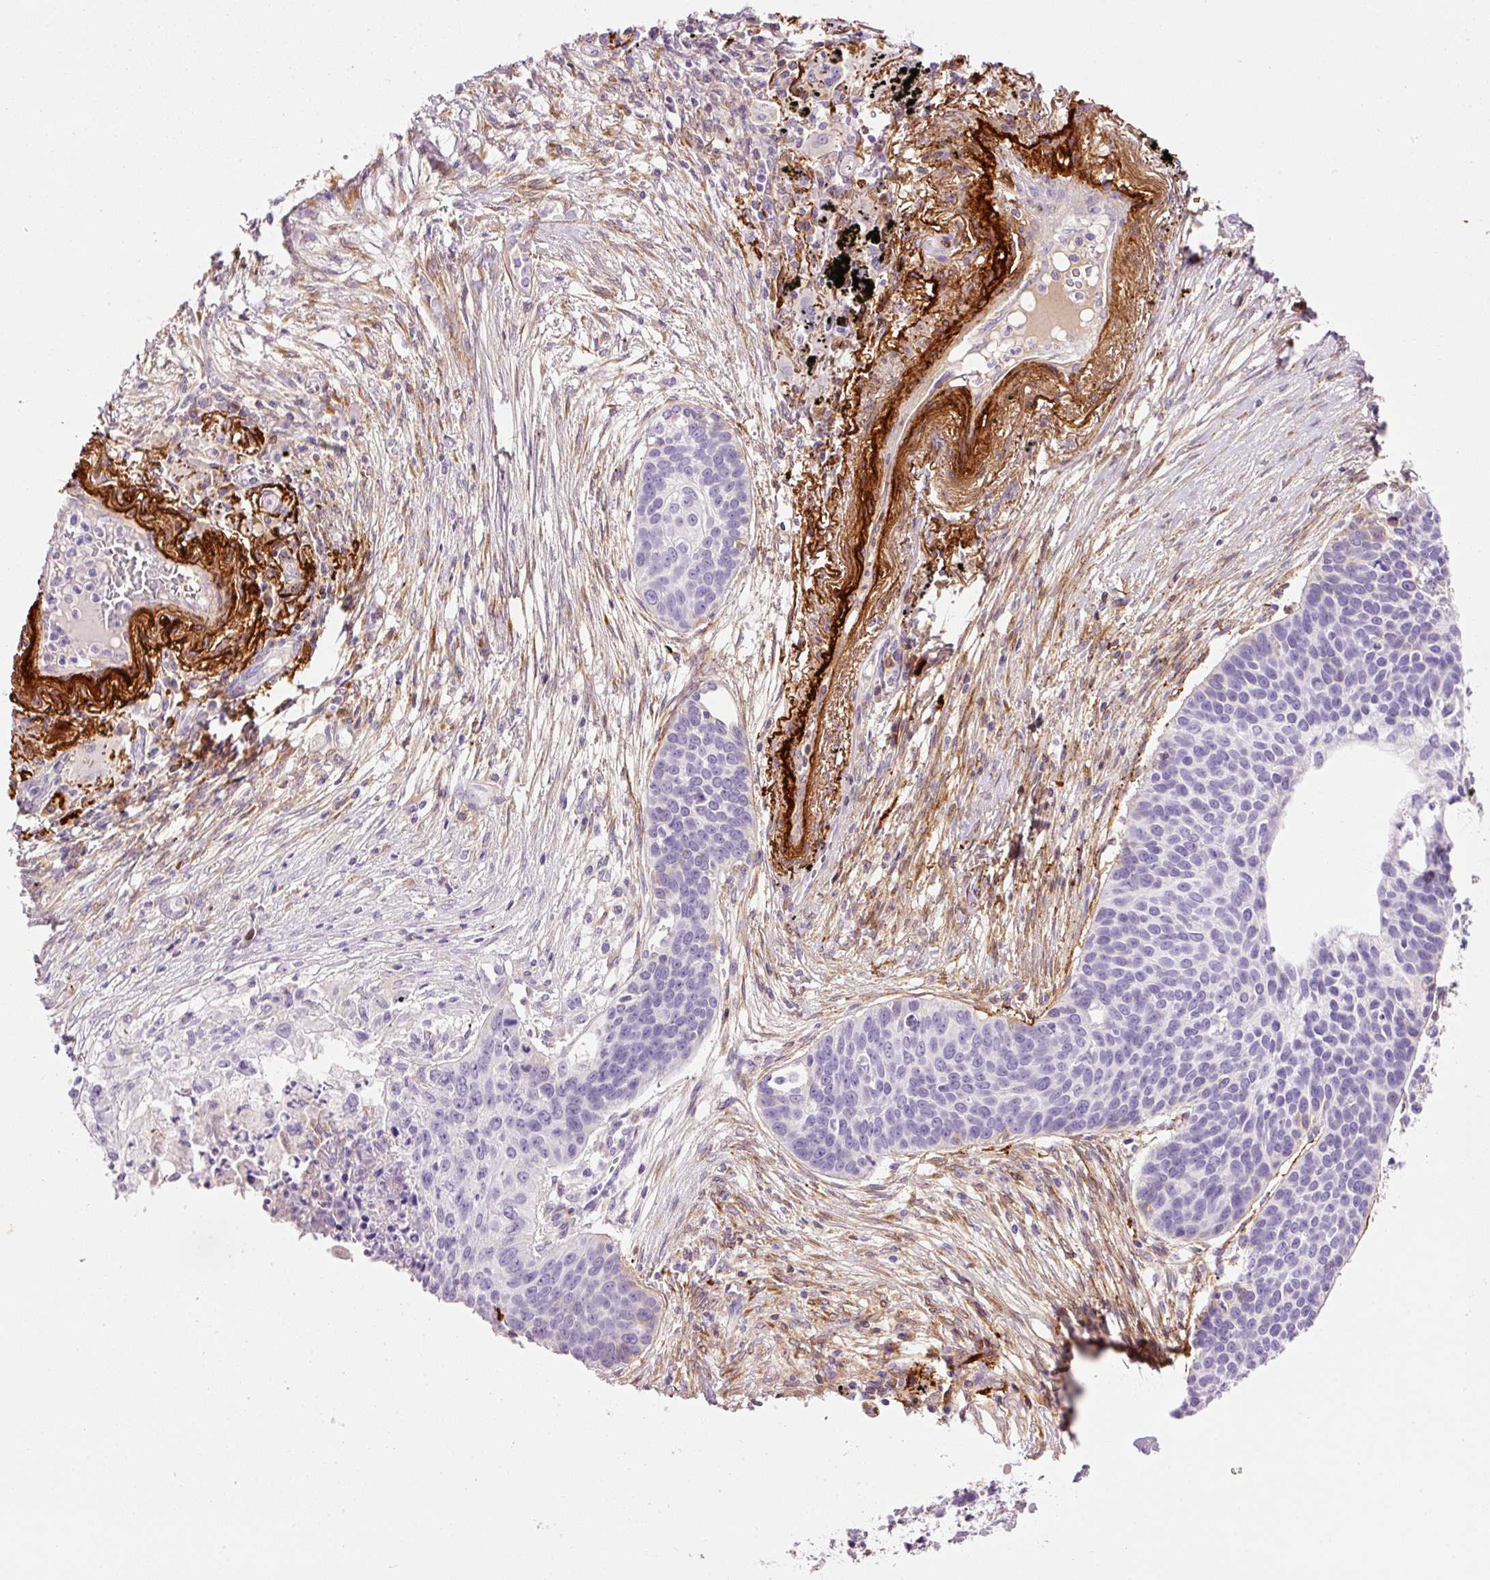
{"staining": {"intensity": "negative", "quantity": "none", "location": "none"}, "tissue": "lung cancer", "cell_type": "Tumor cells", "image_type": "cancer", "snomed": [{"axis": "morphology", "description": "Squamous cell carcinoma, NOS"}, {"axis": "topography", "description": "Lung"}], "caption": "Lung squamous cell carcinoma stained for a protein using immunohistochemistry (IHC) reveals no expression tumor cells.", "gene": "MFAP4", "patient": {"sex": "male", "age": 71}}